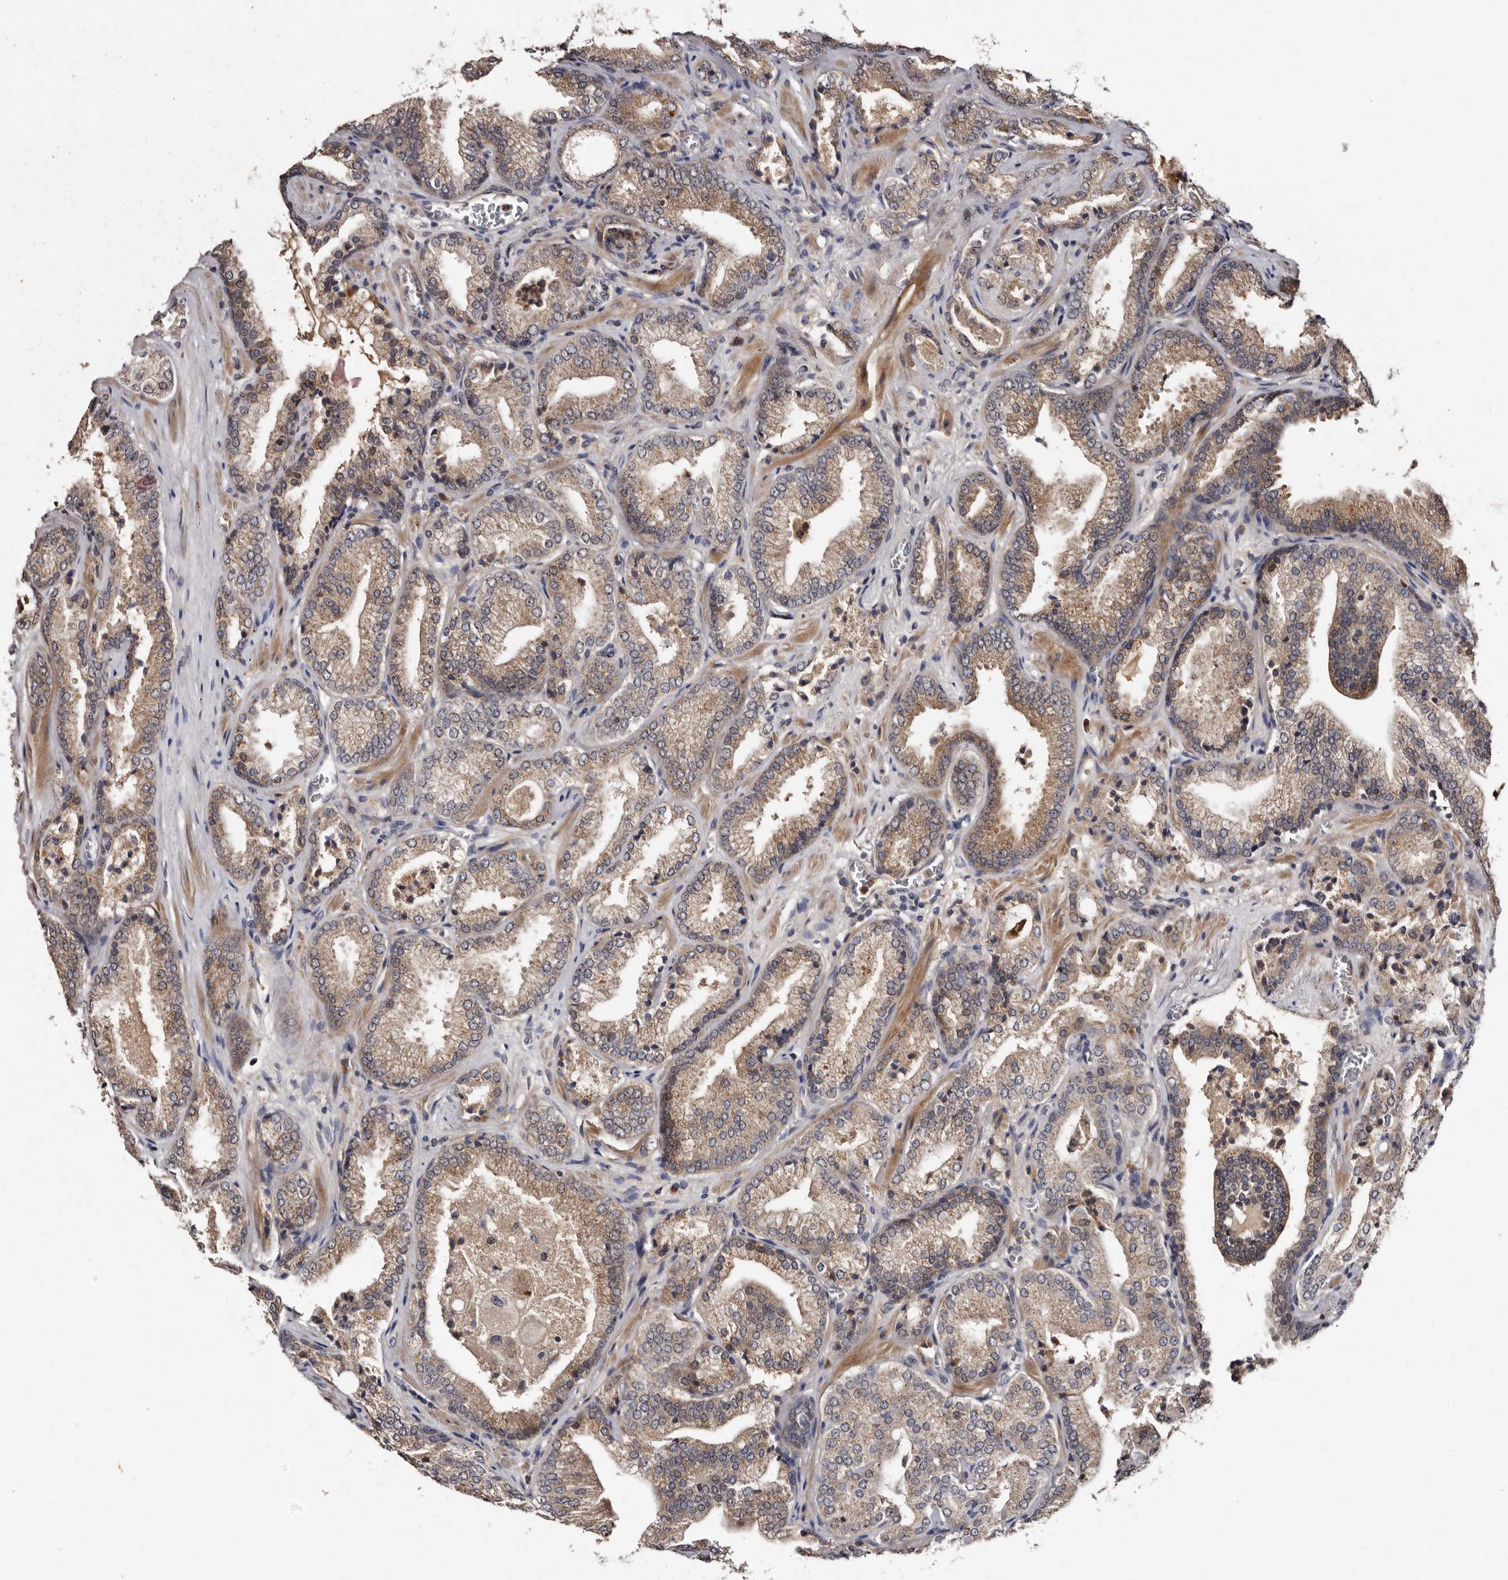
{"staining": {"intensity": "moderate", "quantity": ">75%", "location": "cytoplasmic/membranous"}, "tissue": "prostate cancer", "cell_type": "Tumor cells", "image_type": "cancer", "snomed": [{"axis": "morphology", "description": "Adenocarcinoma, Low grade"}, {"axis": "topography", "description": "Prostate"}], "caption": "The photomicrograph reveals immunohistochemical staining of low-grade adenocarcinoma (prostate). There is moderate cytoplasmic/membranous staining is appreciated in about >75% of tumor cells.", "gene": "DNPH1", "patient": {"sex": "male", "age": 62}}